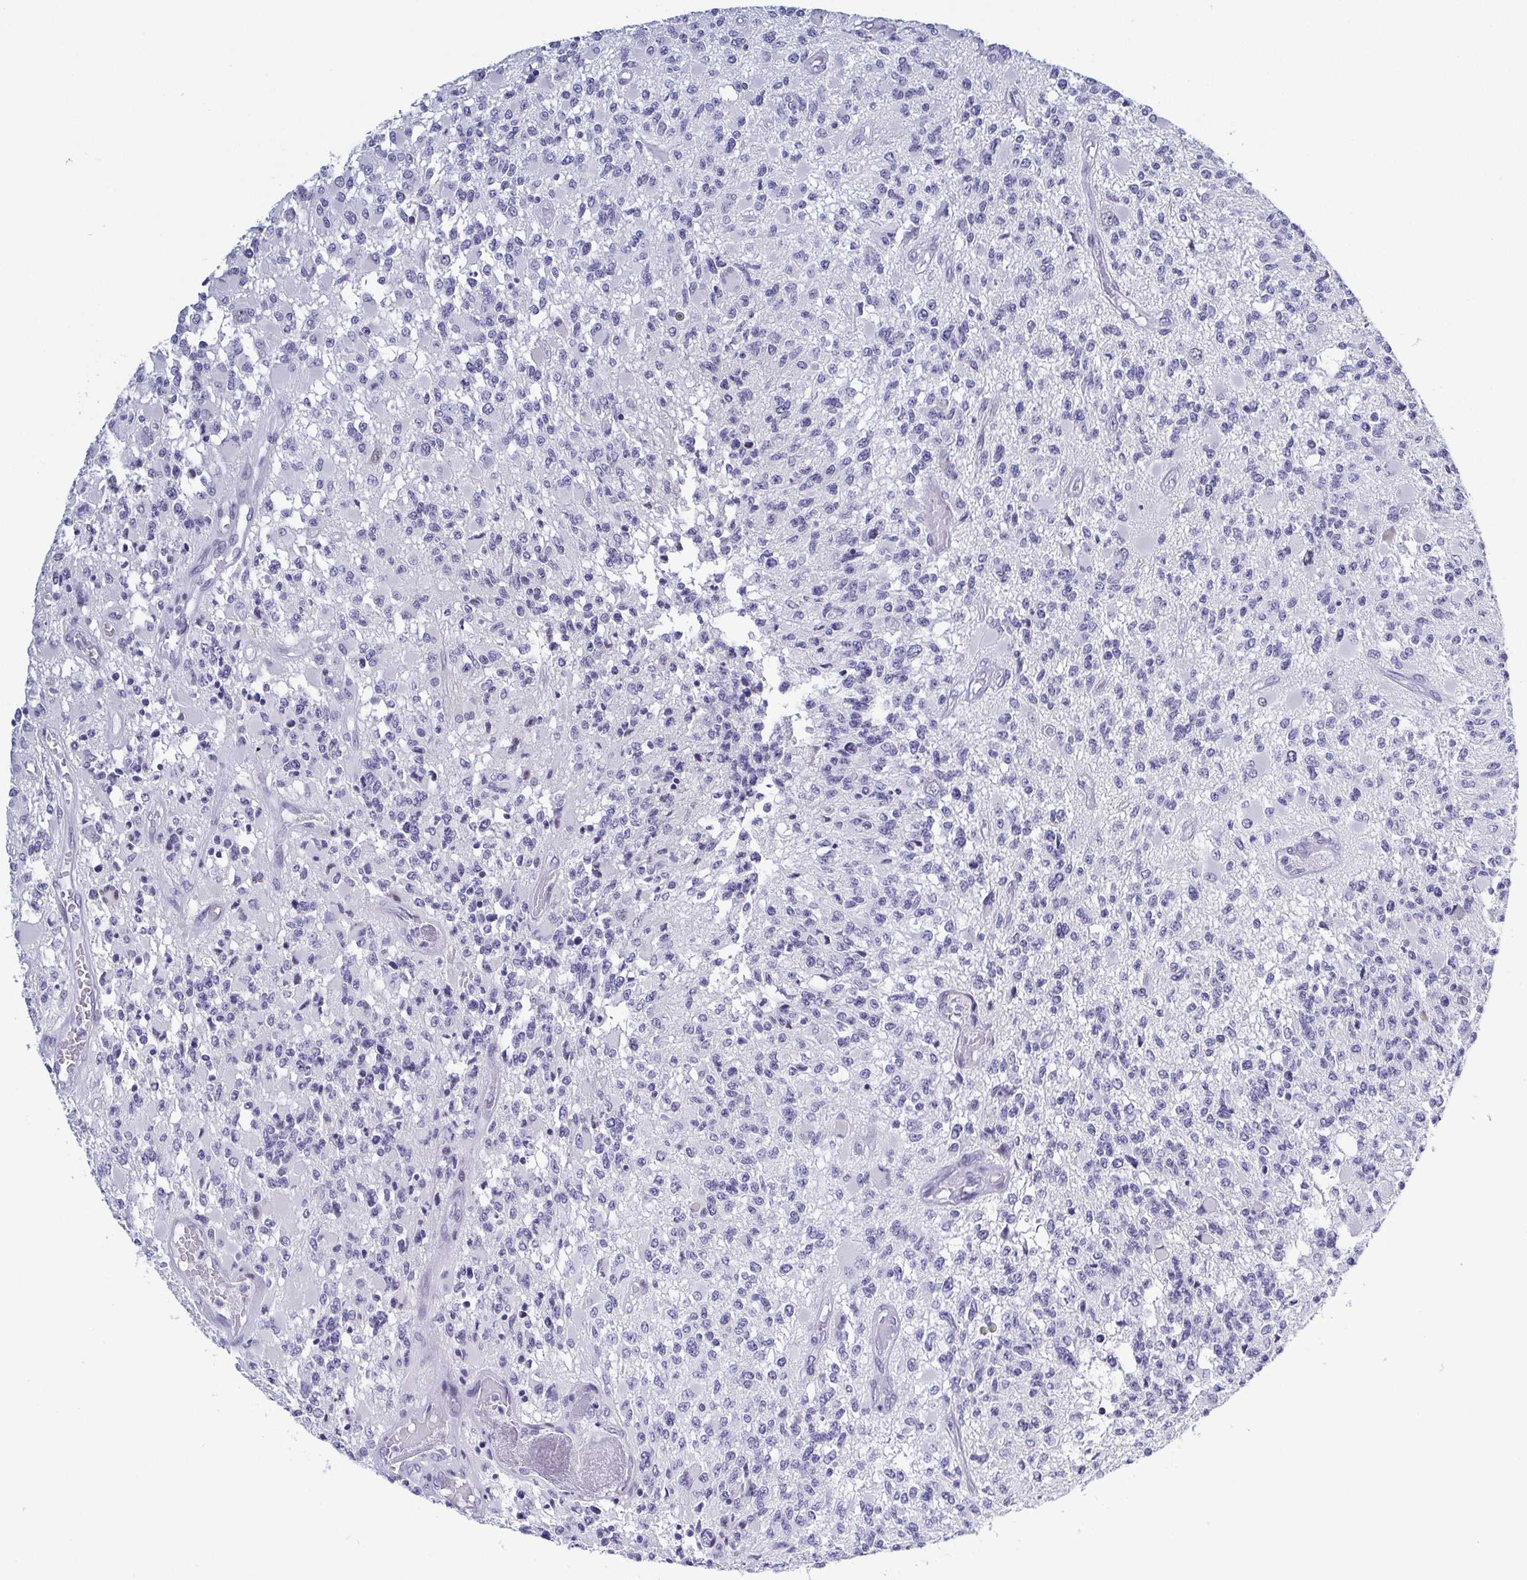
{"staining": {"intensity": "negative", "quantity": "none", "location": "none"}, "tissue": "glioma", "cell_type": "Tumor cells", "image_type": "cancer", "snomed": [{"axis": "morphology", "description": "Glioma, malignant, High grade"}, {"axis": "topography", "description": "Brain"}], "caption": "A histopathology image of human high-grade glioma (malignant) is negative for staining in tumor cells.", "gene": "BZW1", "patient": {"sex": "female", "age": 63}}